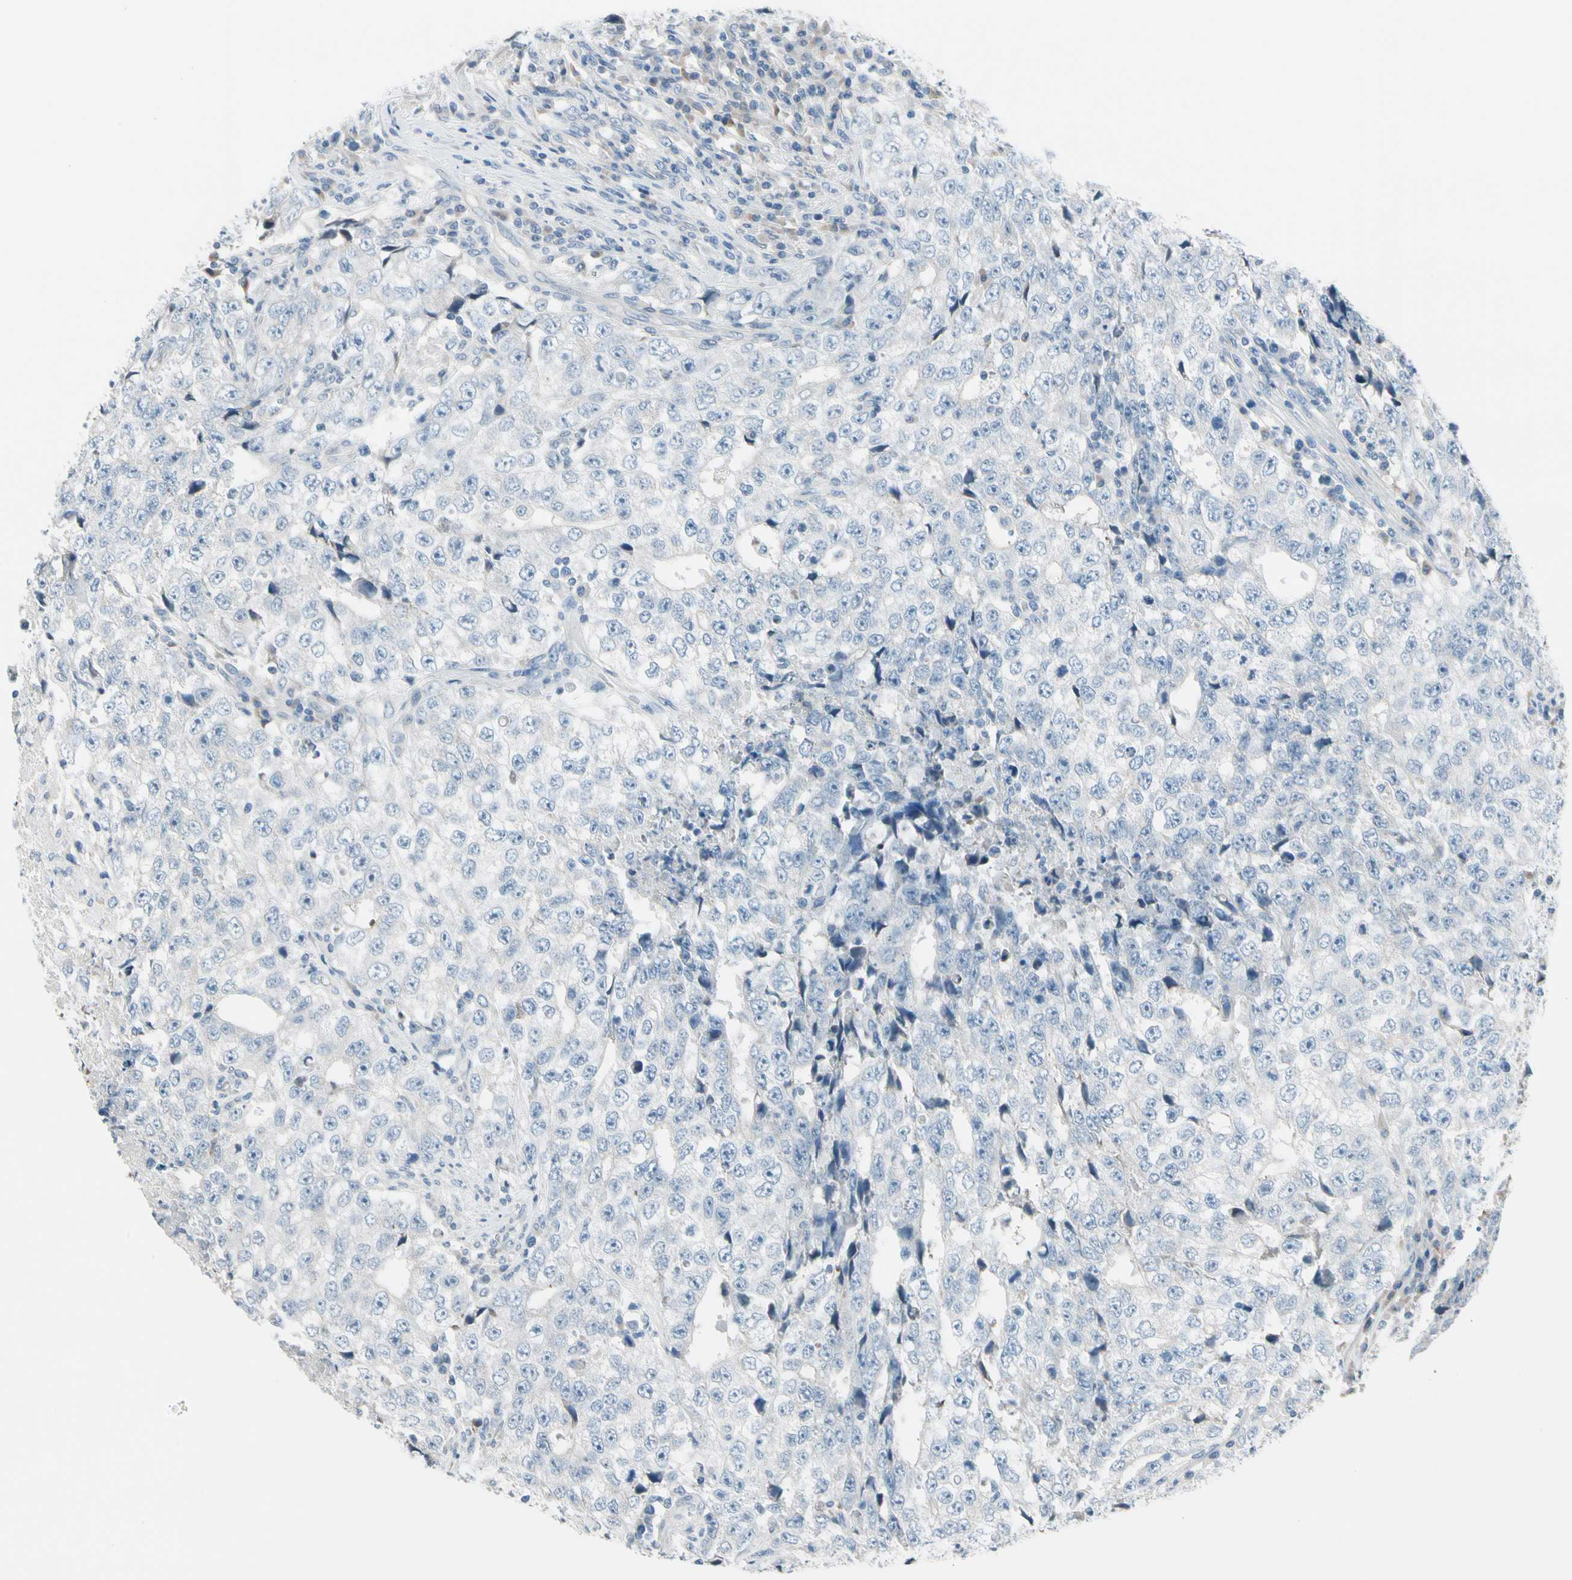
{"staining": {"intensity": "negative", "quantity": "none", "location": "none"}, "tissue": "testis cancer", "cell_type": "Tumor cells", "image_type": "cancer", "snomed": [{"axis": "morphology", "description": "Necrosis, NOS"}, {"axis": "morphology", "description": "Carcinoma, Embryonal, NOS"}, {"axis": "topography", "description": "Testis"}], "caption": "DAB (3,3'-diaminobenzidine) immunohistochemical staining of testis cancer (embryonal carcinoma) exhibits no significant staining in tumor cells. (Immunohistochemistry, brightfield microscopy, high magnification).", "gene": "STK40", "patient": {"sex": "male", "age": 19}}